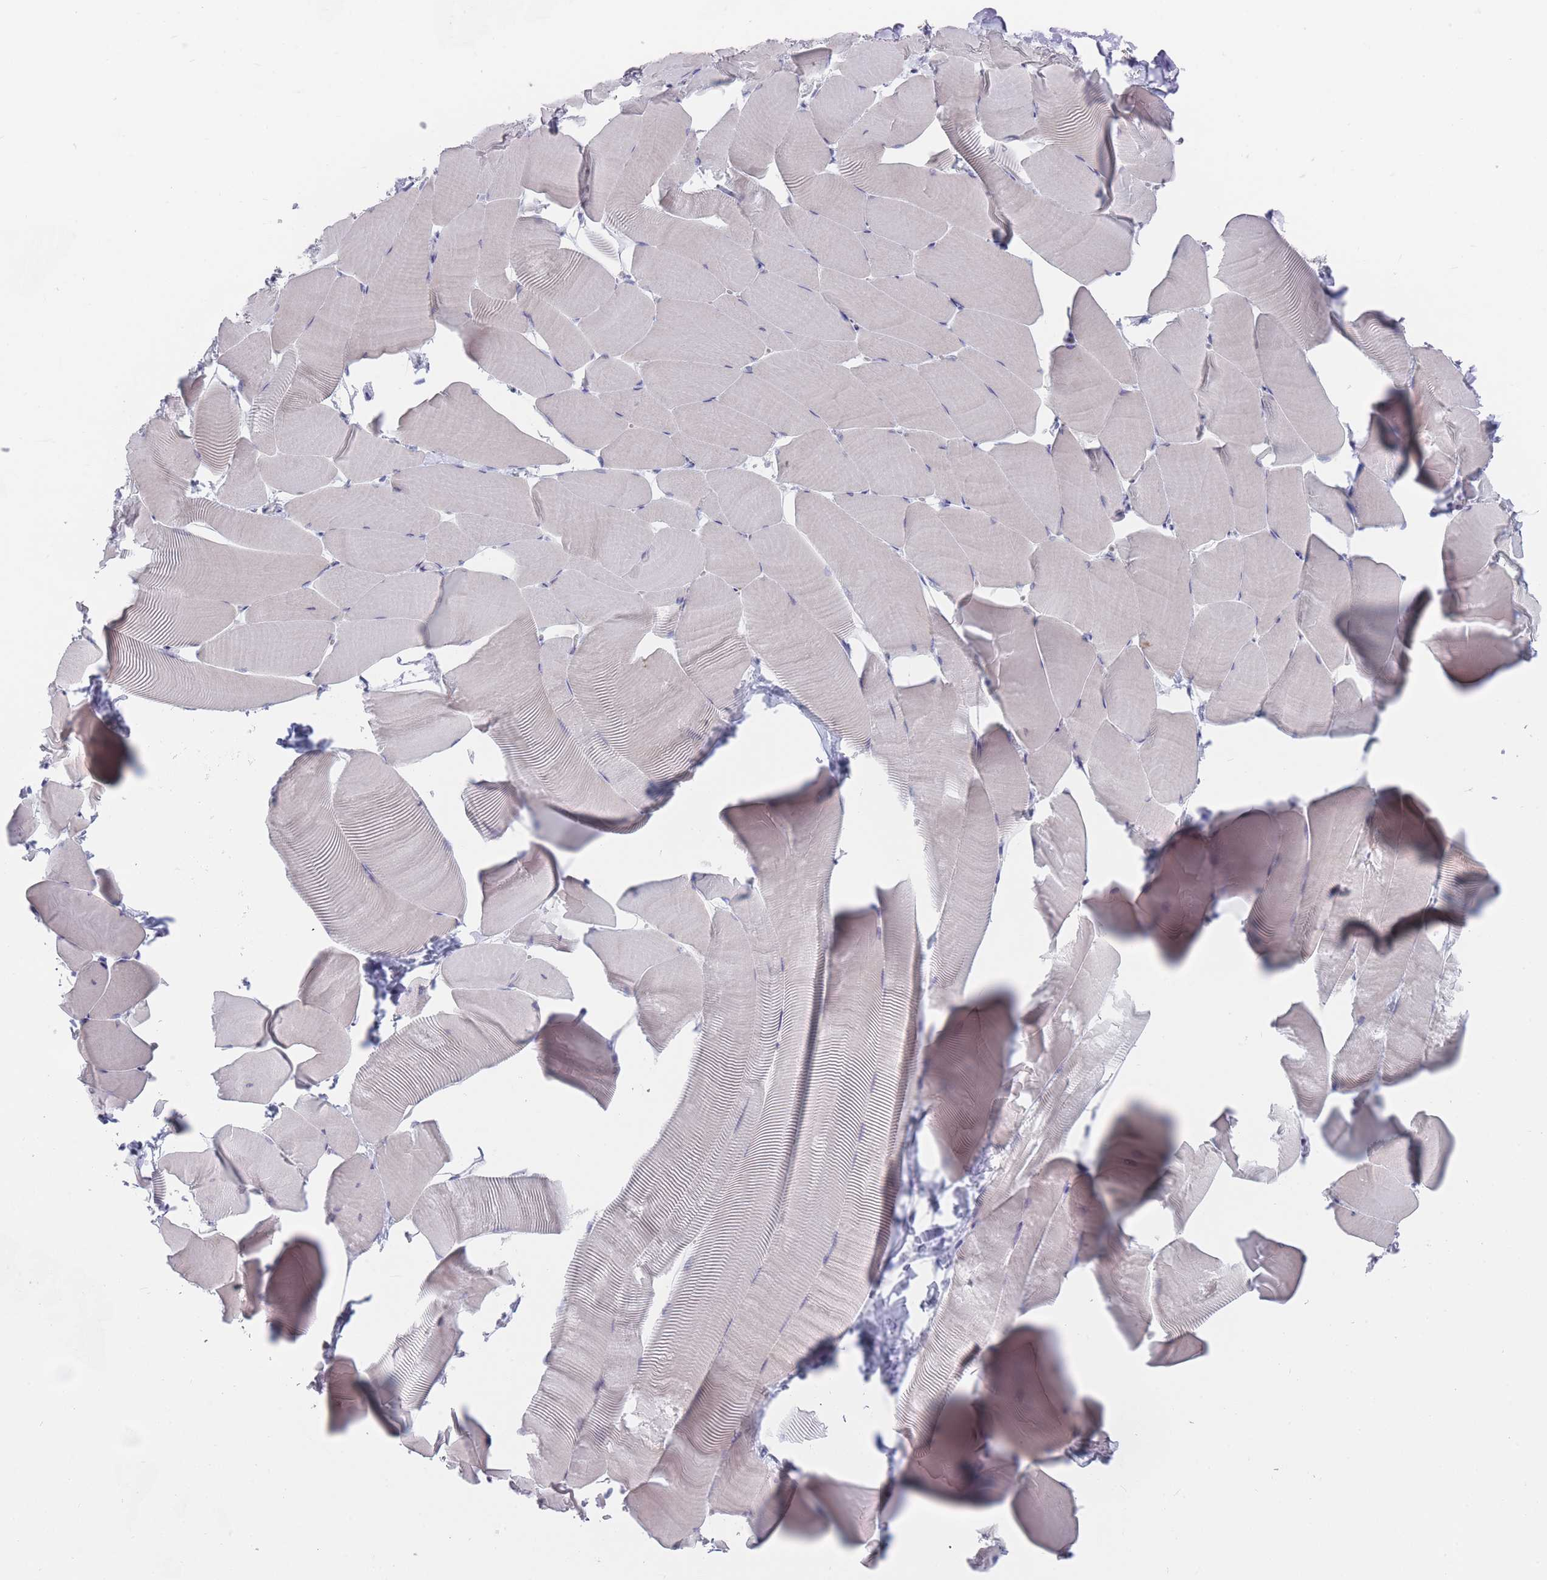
{"staining": {"intensity": "negative", "quantity": "none", "location": "none"}, "tissue": "skeletal muscle", "cell_type": "Myocytes", "image_type": "normal", "snomed": [{"axis": "morphology", "description": "Normal tissue, NOS"}, {"axis": "topography", "description": "Skeletal muscle"}], "caption": "Immunohistochemical staining of benign human skeletal muscle demonstrates no significant staining in myocytes.", "gene": "PIGU", "patient": {"sex": "male", "age": 25}}